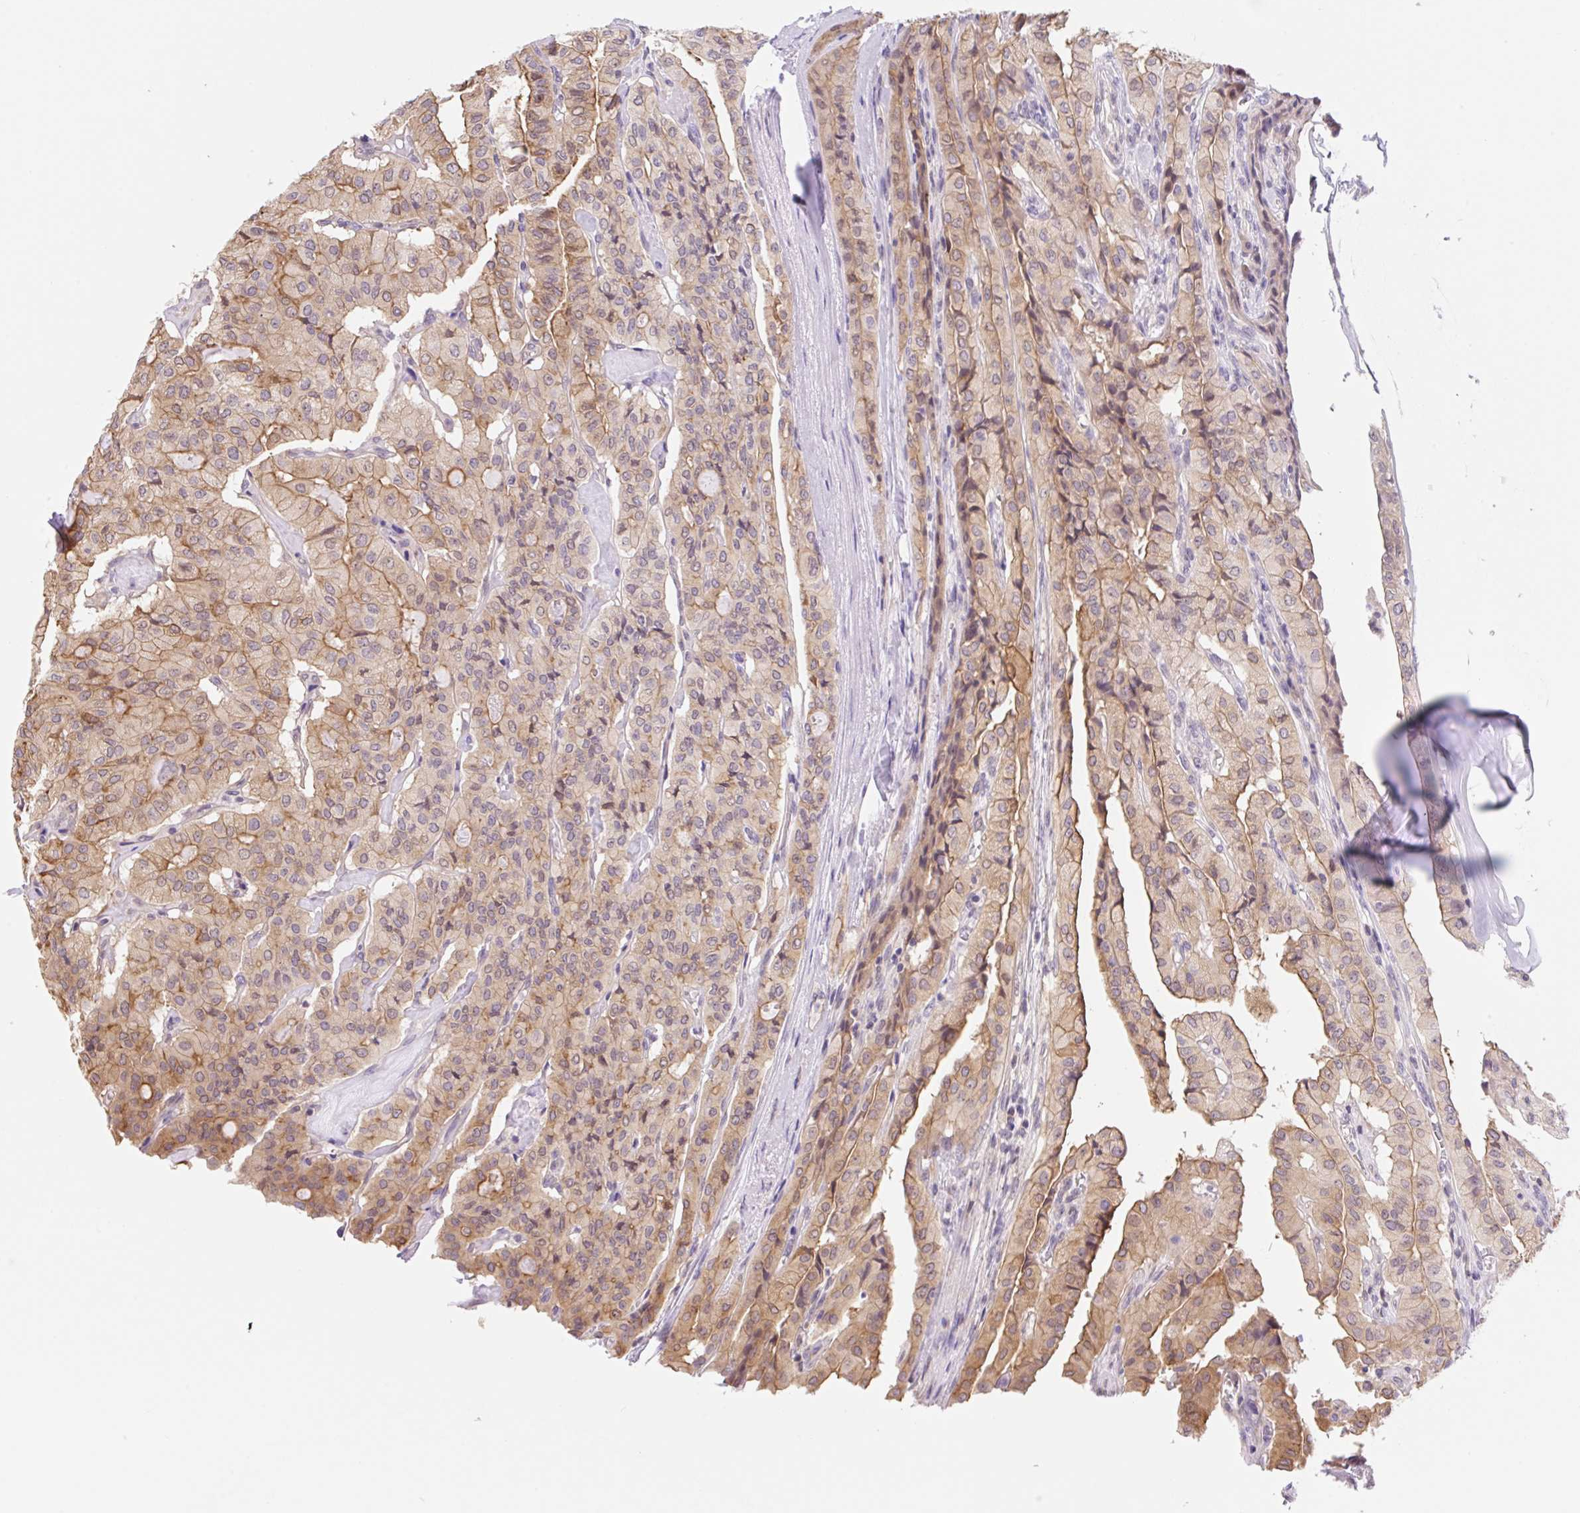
{"staining": {"intensity": "moderate", "quantity": ">75%", "location": "cytoplasmic/membranous"}, "tissue": "thyroid cancer", "cell_type": "Tumor cells", "image_type": "cancer", "snomed": [{"axis": "morphology", "description": "Papillary adenocarcinoma, NOS"}, {"axis": "topography", "description": "Thyroid gland"}], "caption": "This is a photomicrograph of immunohistochemistry (IHC) staining of thyroid cancer (papillary adenocarcinoma), which shows moderate staining in the cytoplasmic/membranous of tumor cells.", "gene": "TBPL2", "patient": {"sex": "female", "age": 59}}